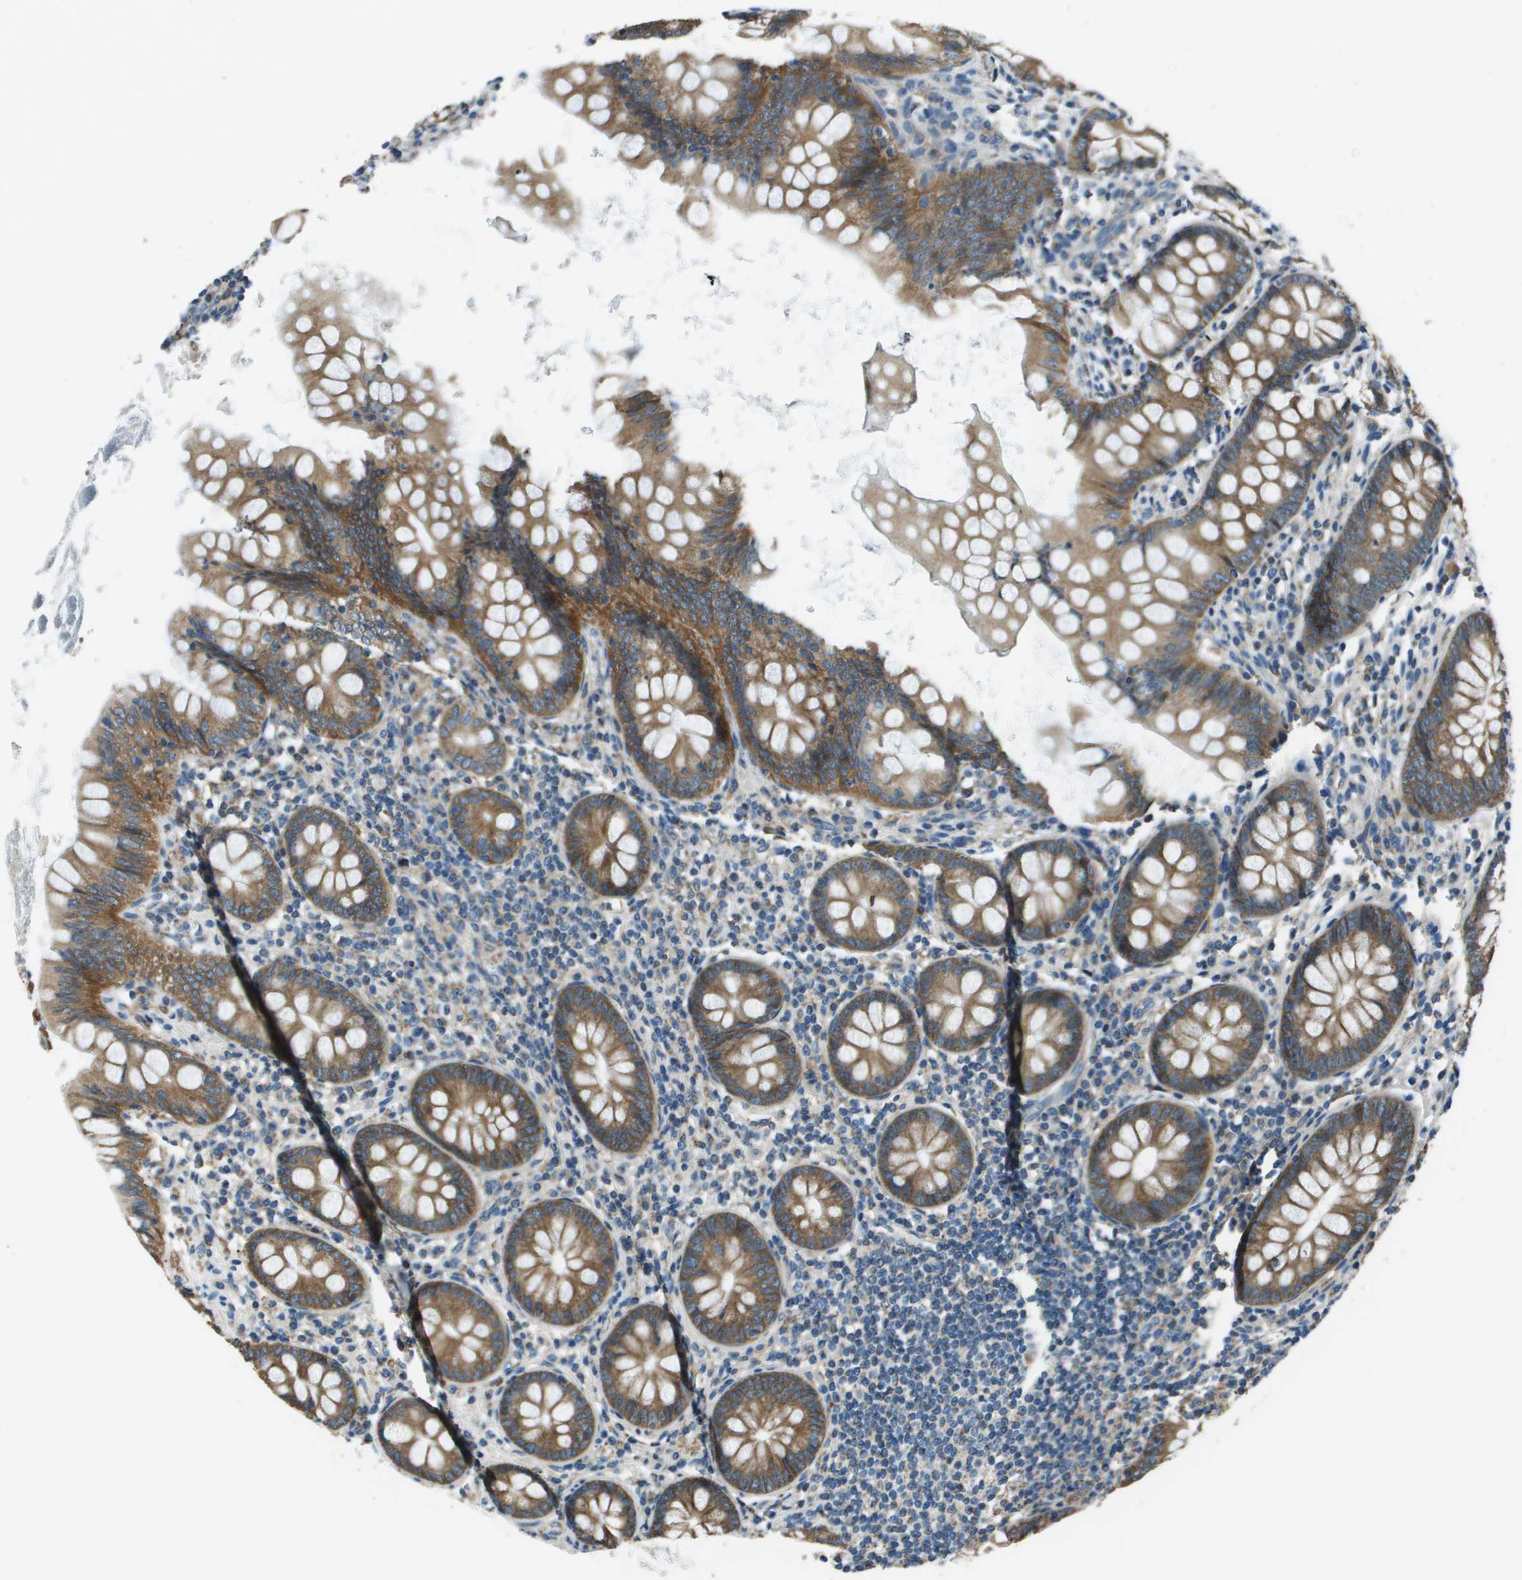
{"staining": {"intensity": "moderate", "quantity": ">75%", "location": "cytoplasmic/membranous"}, "tissue": "appendix", "cell_type": "Glandular cells", "image_type": "normal", "snomed": [{"axis": "morphology", "description": "Normal tissue, NOS"}, {"axis": "topography", "description": "Appendix"}], "caption": "Immunohistochemistry (IHC) of benign appendix demonstrates medium levels of moderate cytoplasmic/membranous positivity in approximately >75% of glandular cells. (DAB (3,3'-diaminobenzidine) = brown stain, brightfield microscopy at high magnification).", "gene": "TMEM51", "patient": {"sex": "female", "age": 77}}